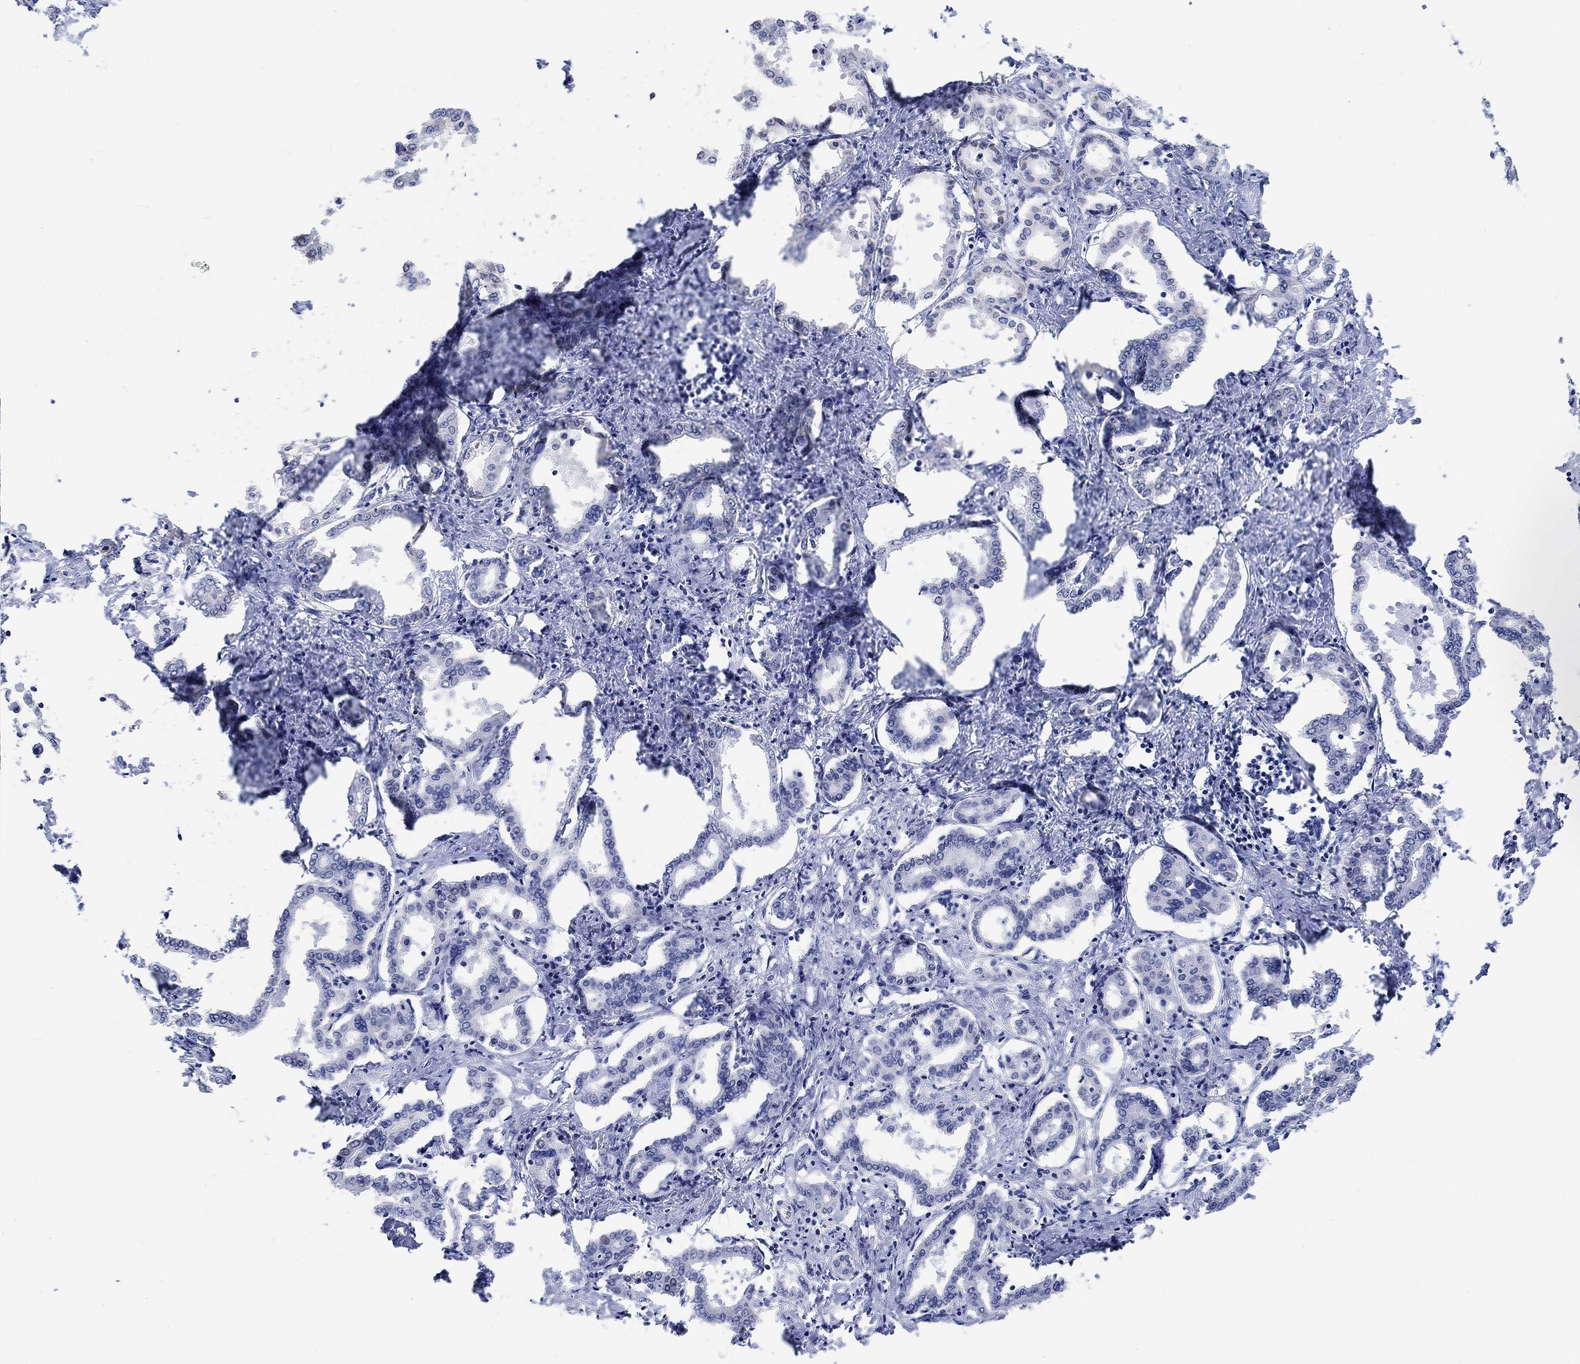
{"staining": {"intensity": "negative", "quantity": "none", "location": "none"}, "tissue": "liver cancer", "cell_type": "Tumor cells", "image_type": "cancer", "snomed": [{"axis": "morphology", "description": "Cholangiocarcinoma"}, {"axis": "topography", "description": "Liver"}], "caption": "DAB immunohistochemical staining of human liver cancer exhibits no significant positivity in tumor cells. (Stains: DAB (3,3'-diaminobenzidine) IHC with hematoxylin counter stain, Microscopy: brightfield microscopy at high magnification).", "gene": "ATP6V1E2", "patient": {"sex": "female", "age": 47}}